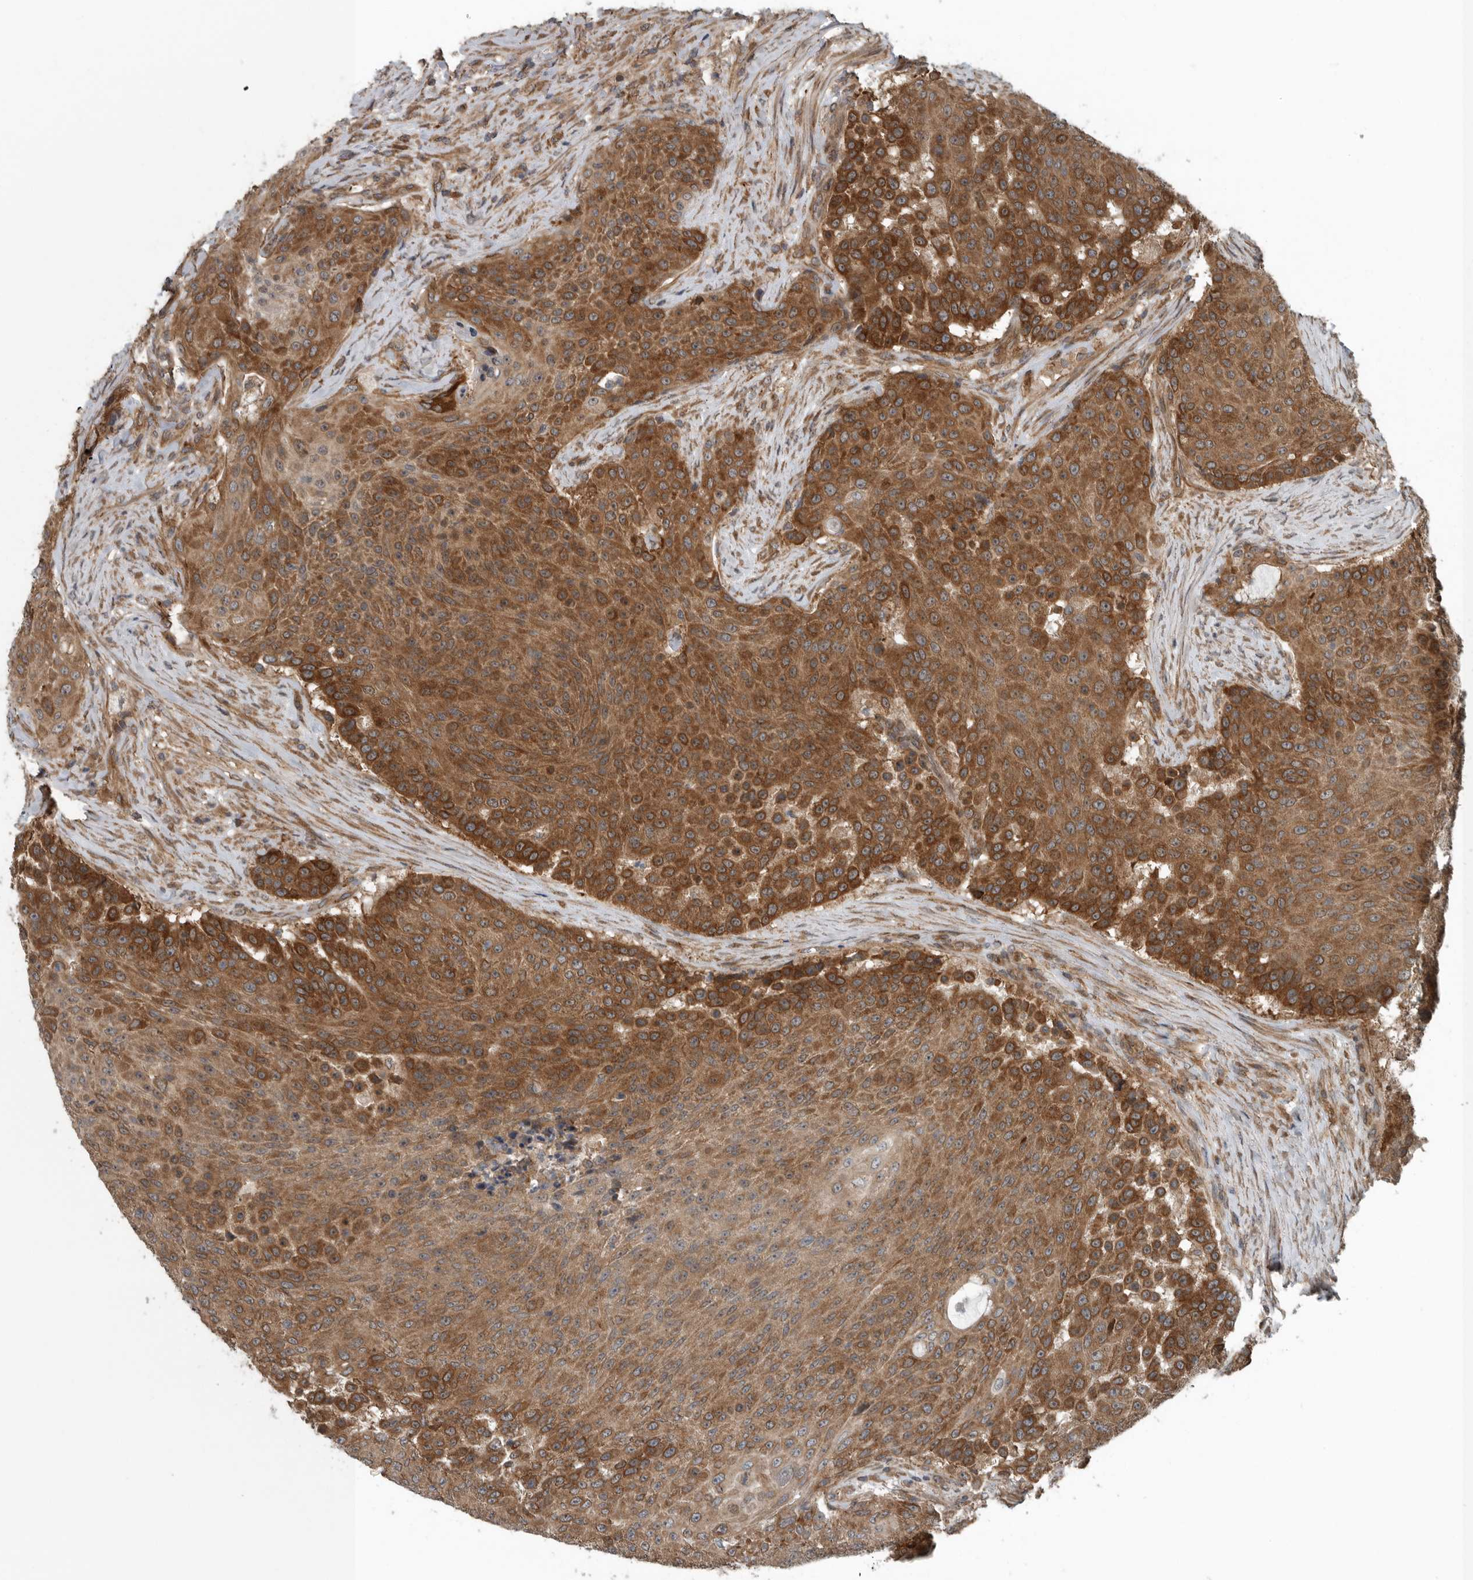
{"staining": {"intensity": "strong", "quantity": ">75%", "location": "cytoplasmic/membranous"}, "tissue": "urothelial cancer", "cell_type": "Tumor cells", "image_type": "cancer", "snomed": [{"axis": "morphology", "description": "Urothelial carcinoma, High grade"}, {"axis": "topography", "description": "Urinary bladder"}], "caption": "Brown immunohistochemical staining in high-grade urothelial carcinoma displays strong cytoplasmic/membranous staining in about >75% of tumor cells.", "gene": "AMFR", "patient": {"sex": "female", "age": 63}}